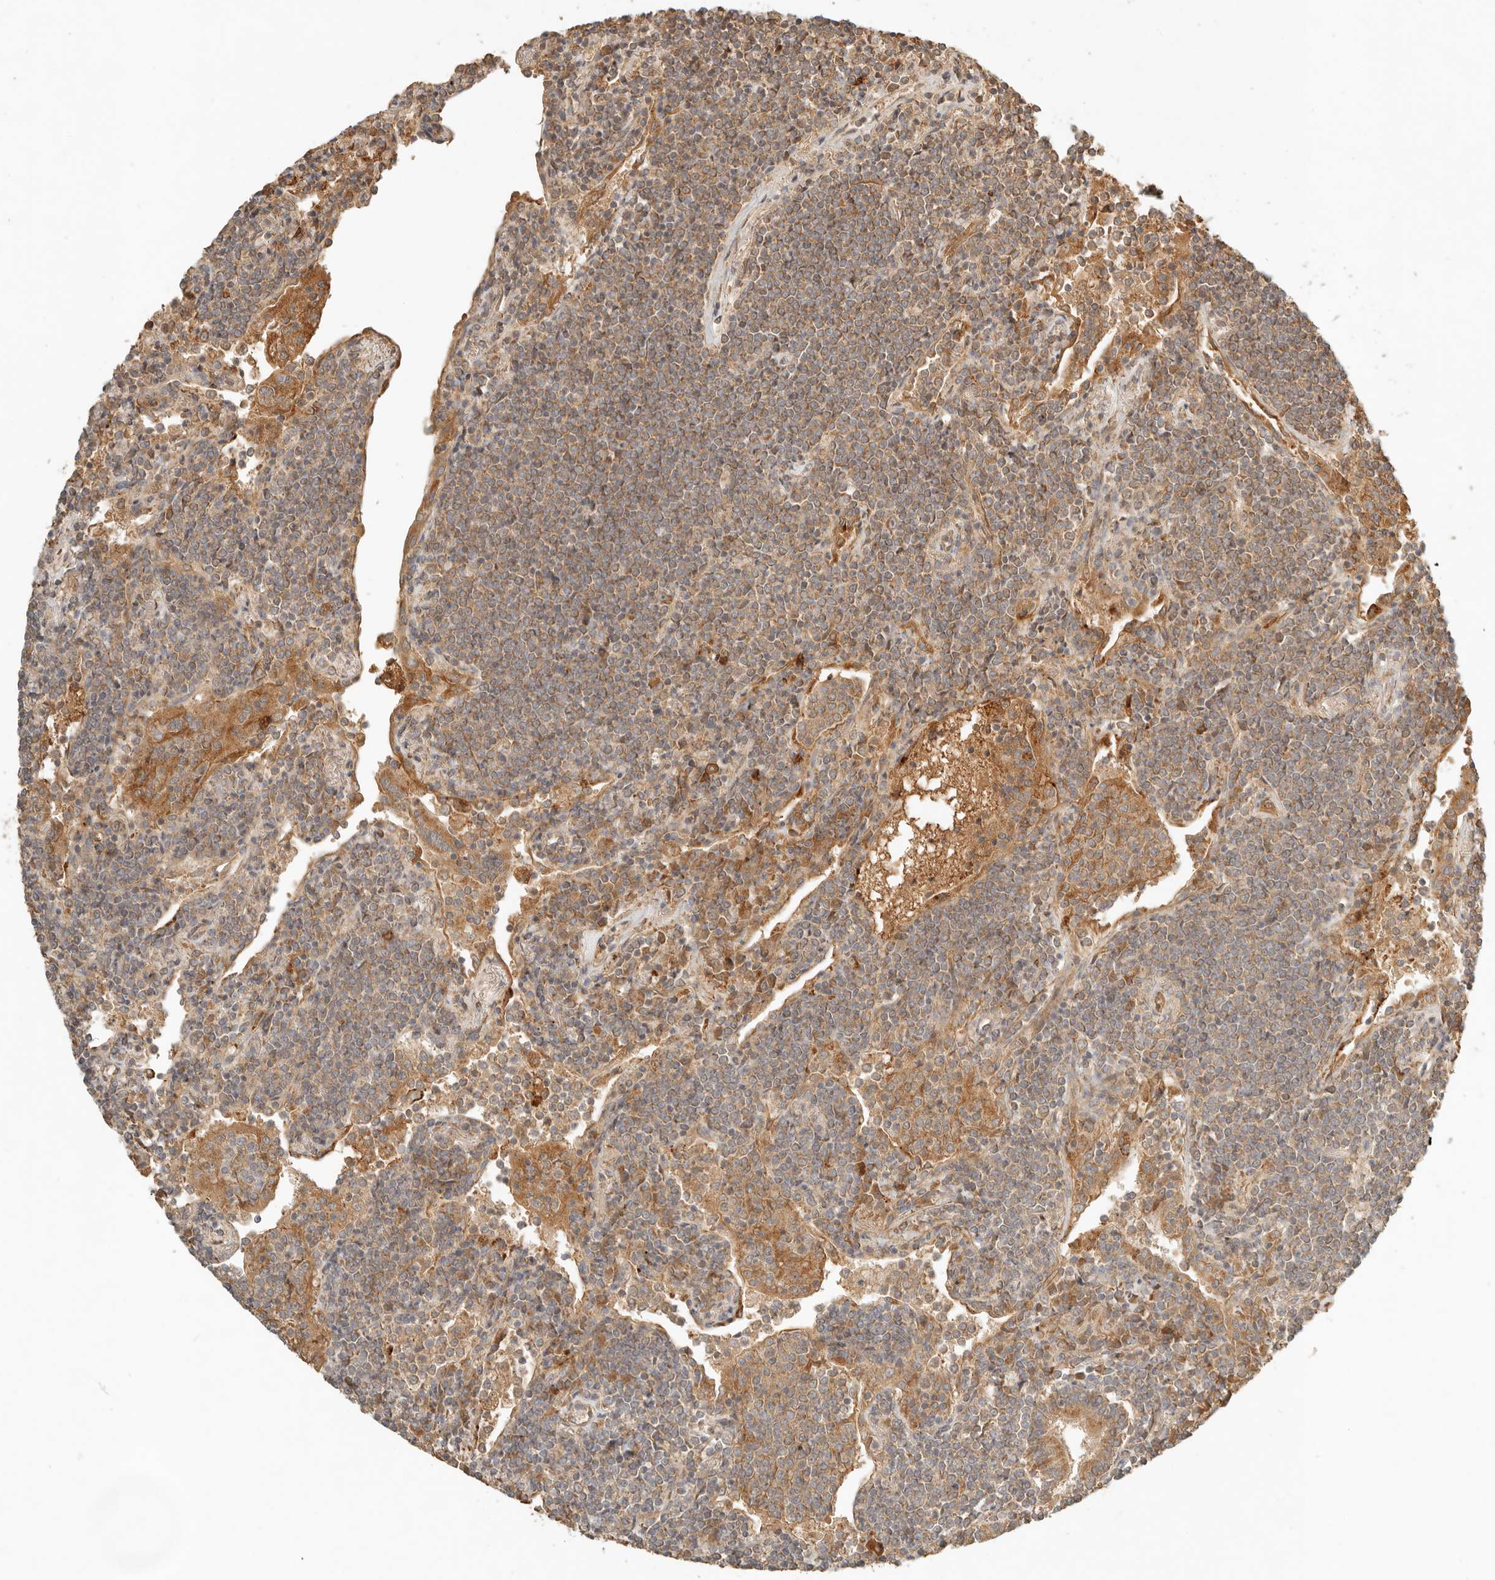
{"staining": {"intensity": "weak", "quantity": ">75%", "location": "cytoplasmic/membranous"}, "tissue": "lymphoma", "cell_type": "Tumor cells", "image_type": "cancer", "snomed": [{"axis": "morphology", "description": "Malignant lymphoma, non-Hodgkin's type, Low grade"}, {"axis": "topography", "description": "Lung"}], "caption": "Lymphoma was stained to show a protein in brown. There is low levels of weak cytoplasmic/membranous positivity in about >75% of tumor cells.", "gene": "CLEC4C", "patient": {"sex": "female", "age": 71}}